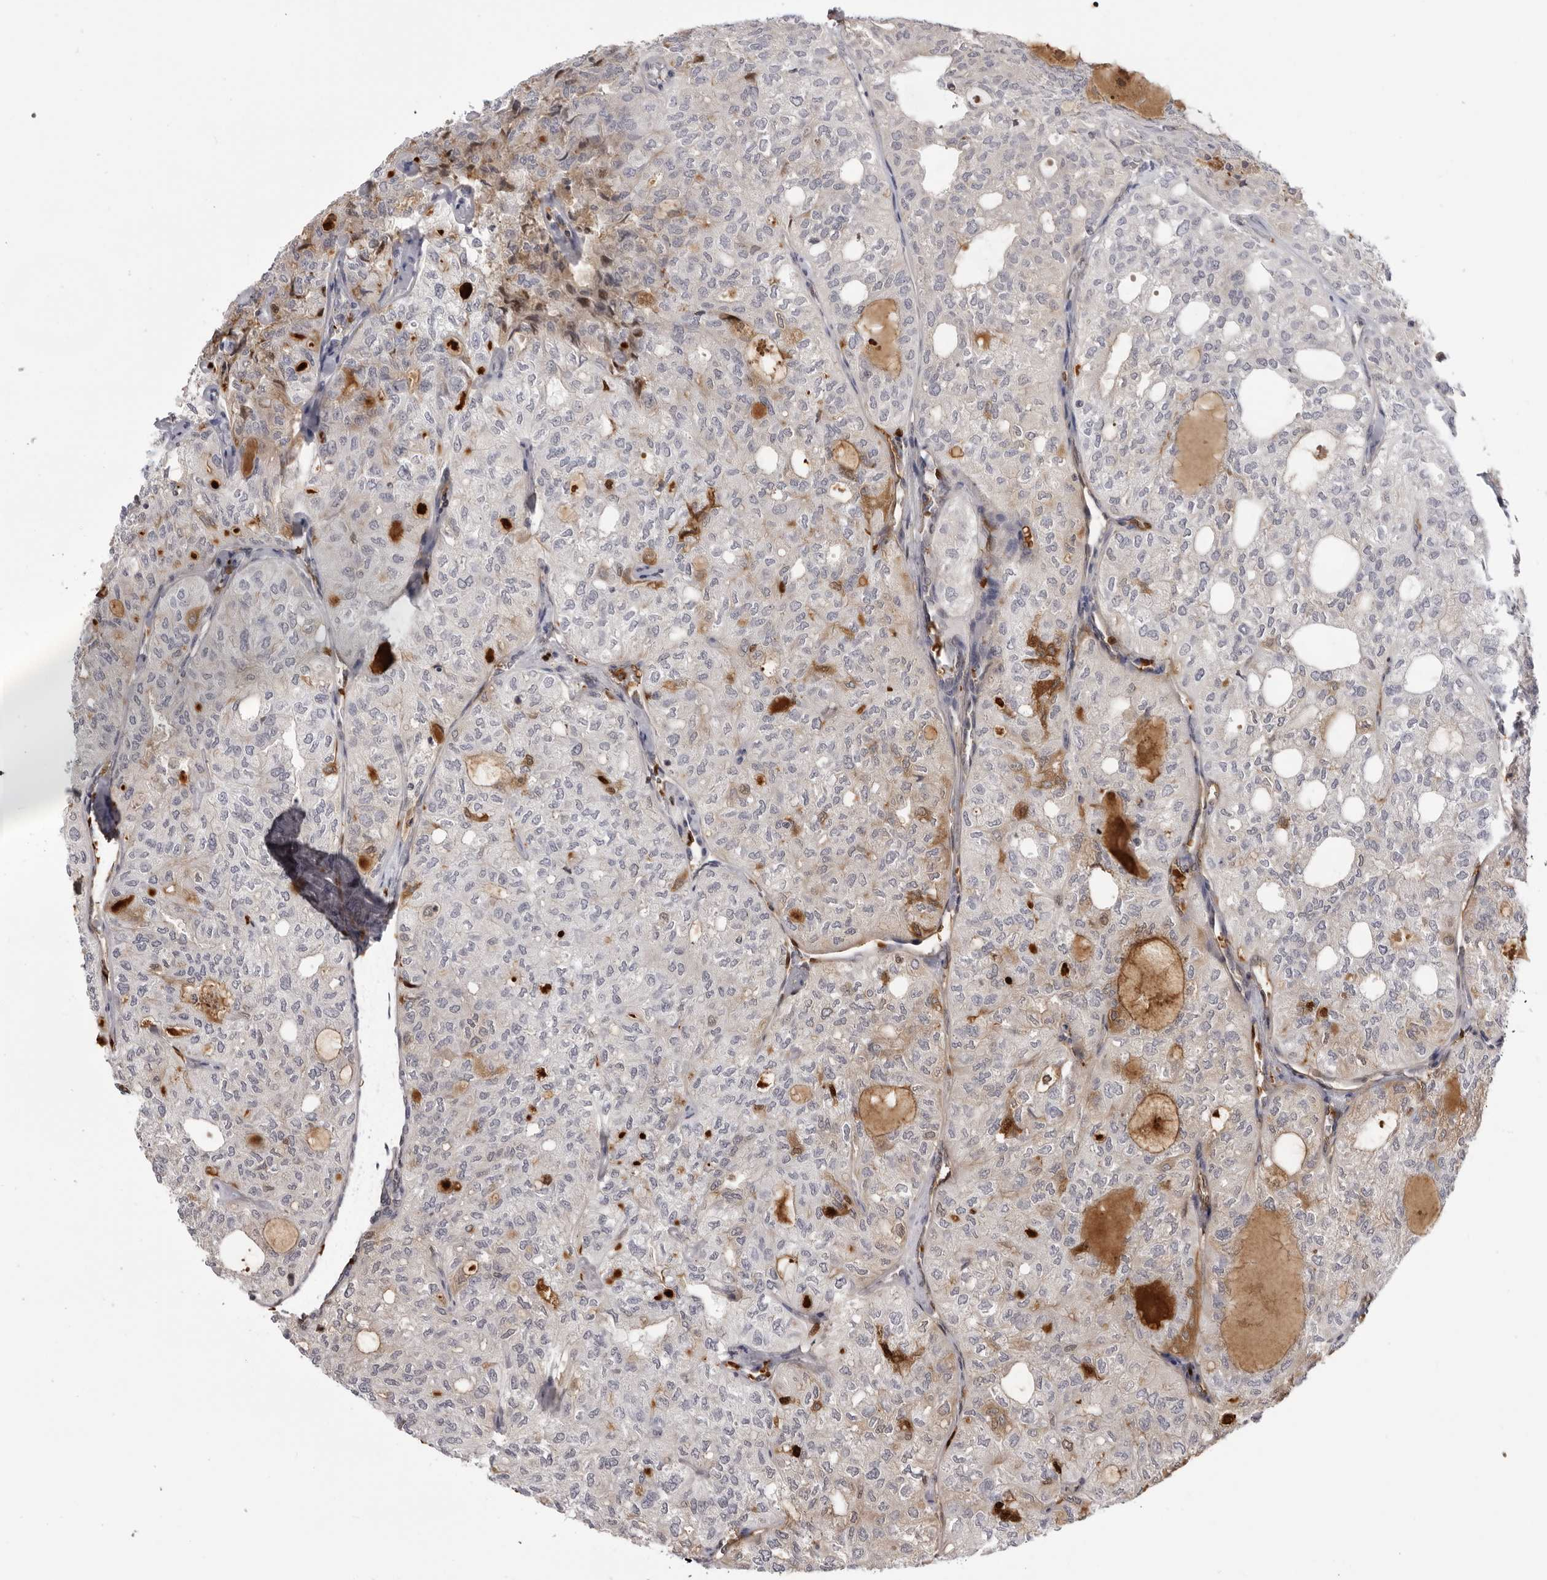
{"staining": {"intensity": "weak", "quantity": "<25%", "location": "cytoplasmic/membranous"}, "tissue": "thyroid cancer", "cell_type": "Tumor cells", "image_type": "cancer", "snomed": [{"axis": "morphology", "description": "Follicular adenoma carcinoma, NOS"}, {"axis": "topography", "description": "Thyroid gland"}], "caption": "Thyroid cancer (follicular adenoma carcinoma) was stained to show a protein in brown. There is no significant expression in tumor cells.", "gene": "PLEKHF2", "patient": {"sex": "male", "age": 75}}